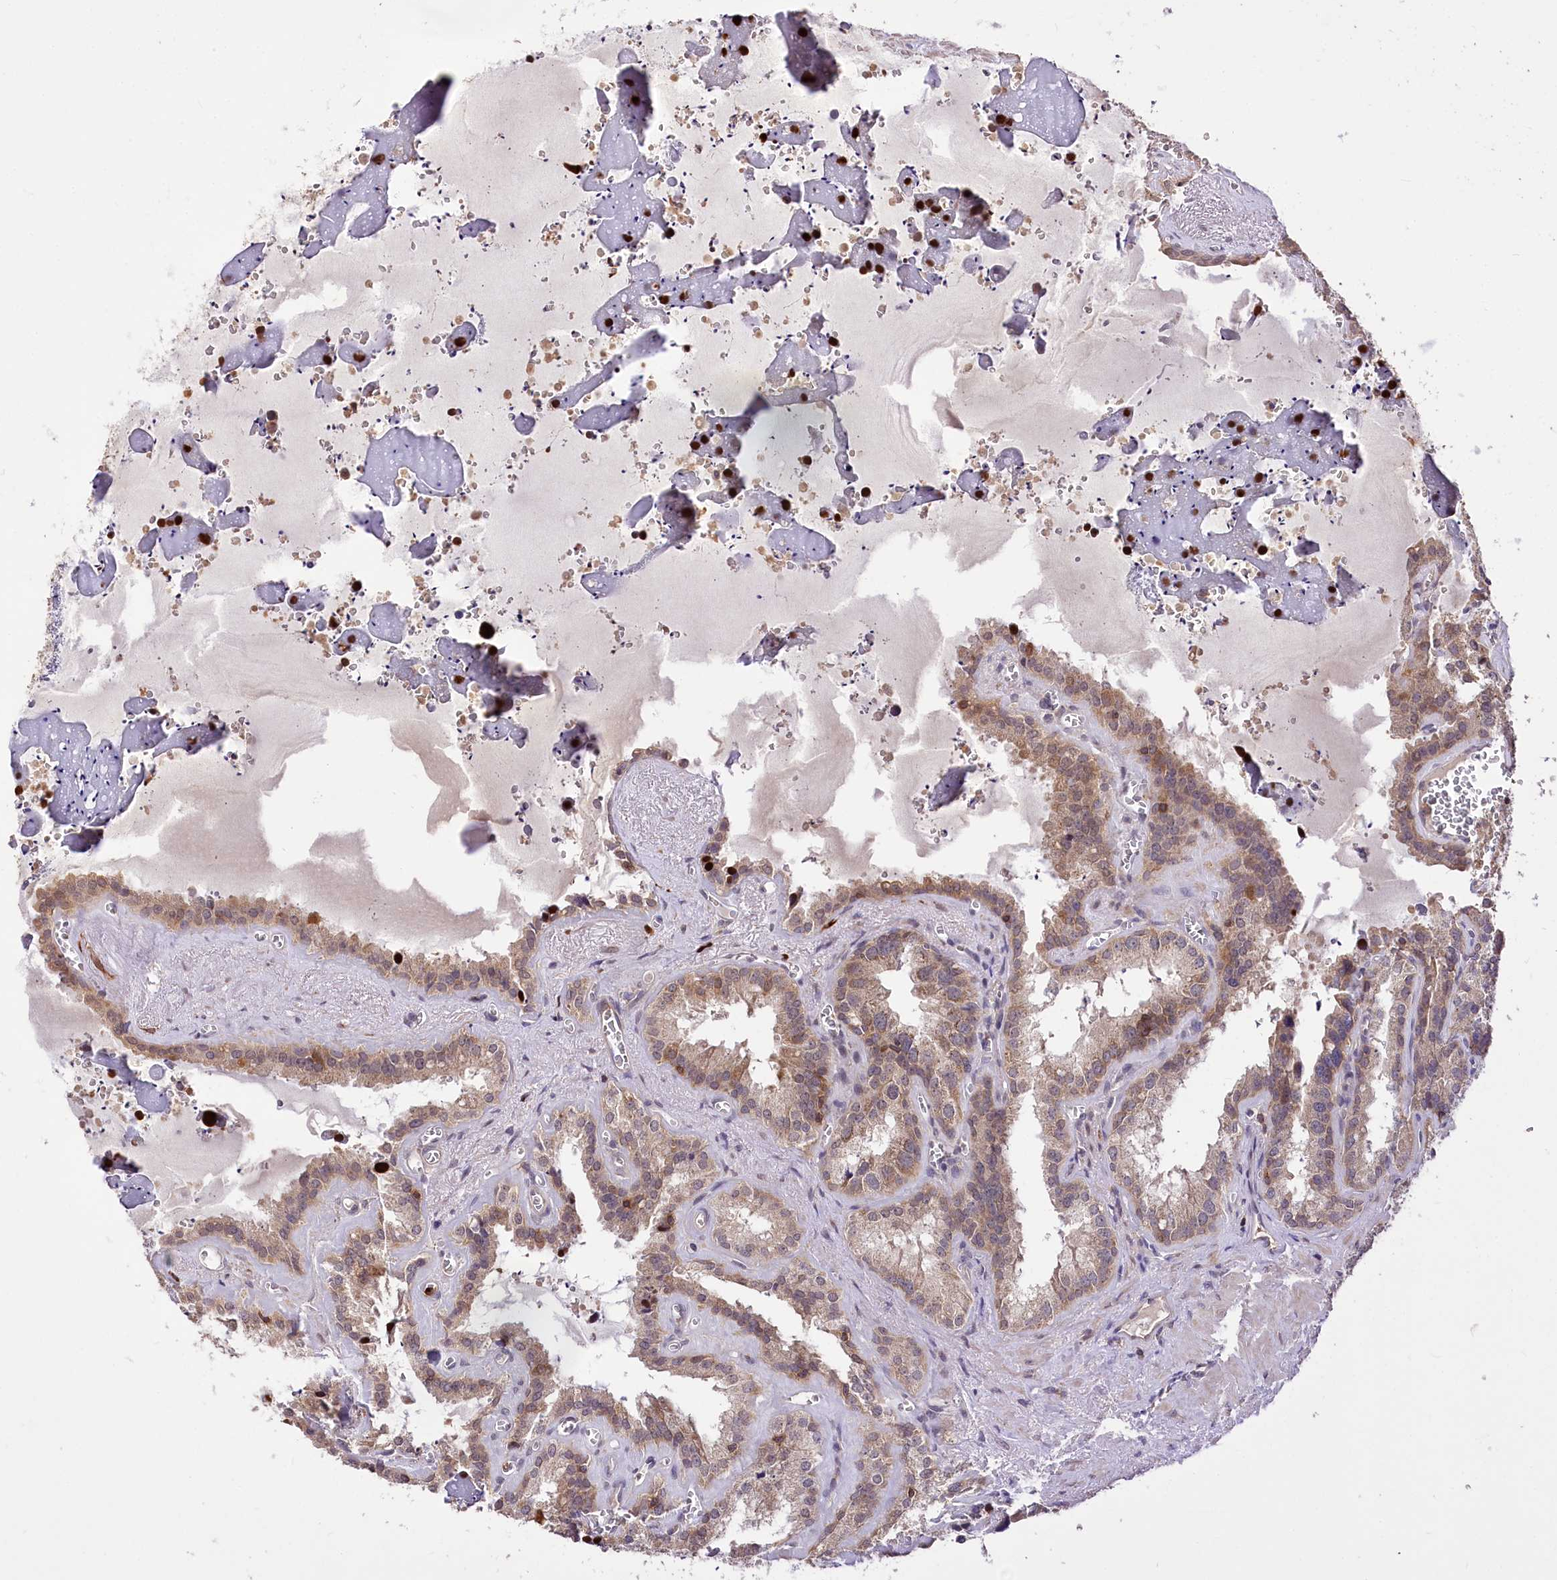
{"staining": {"intensity": "moderate", "quantity": "25%-75%", "location": "cytoplasmic/membranous"}, "tissue": "seminal vesicle", "cell_type": "Glandular cells", "image_type": "normal", "snomed": [{"axis": "morphology", "description": "Normal tissue, NOS"}, {"axis": "topography", "description": "Prostate"}, {"axis": "topography", "description": "Seminal veicle"}], "caption": "Immunohistochemical staining of benign human seminal vesicle displays 25%-75% levels of moderate cytoplasmic/membranous protein expression in approximately 25%-75% of glandular cells.", "gene": "SERGEF", "patient": {"sex": "male", "age": 59}}